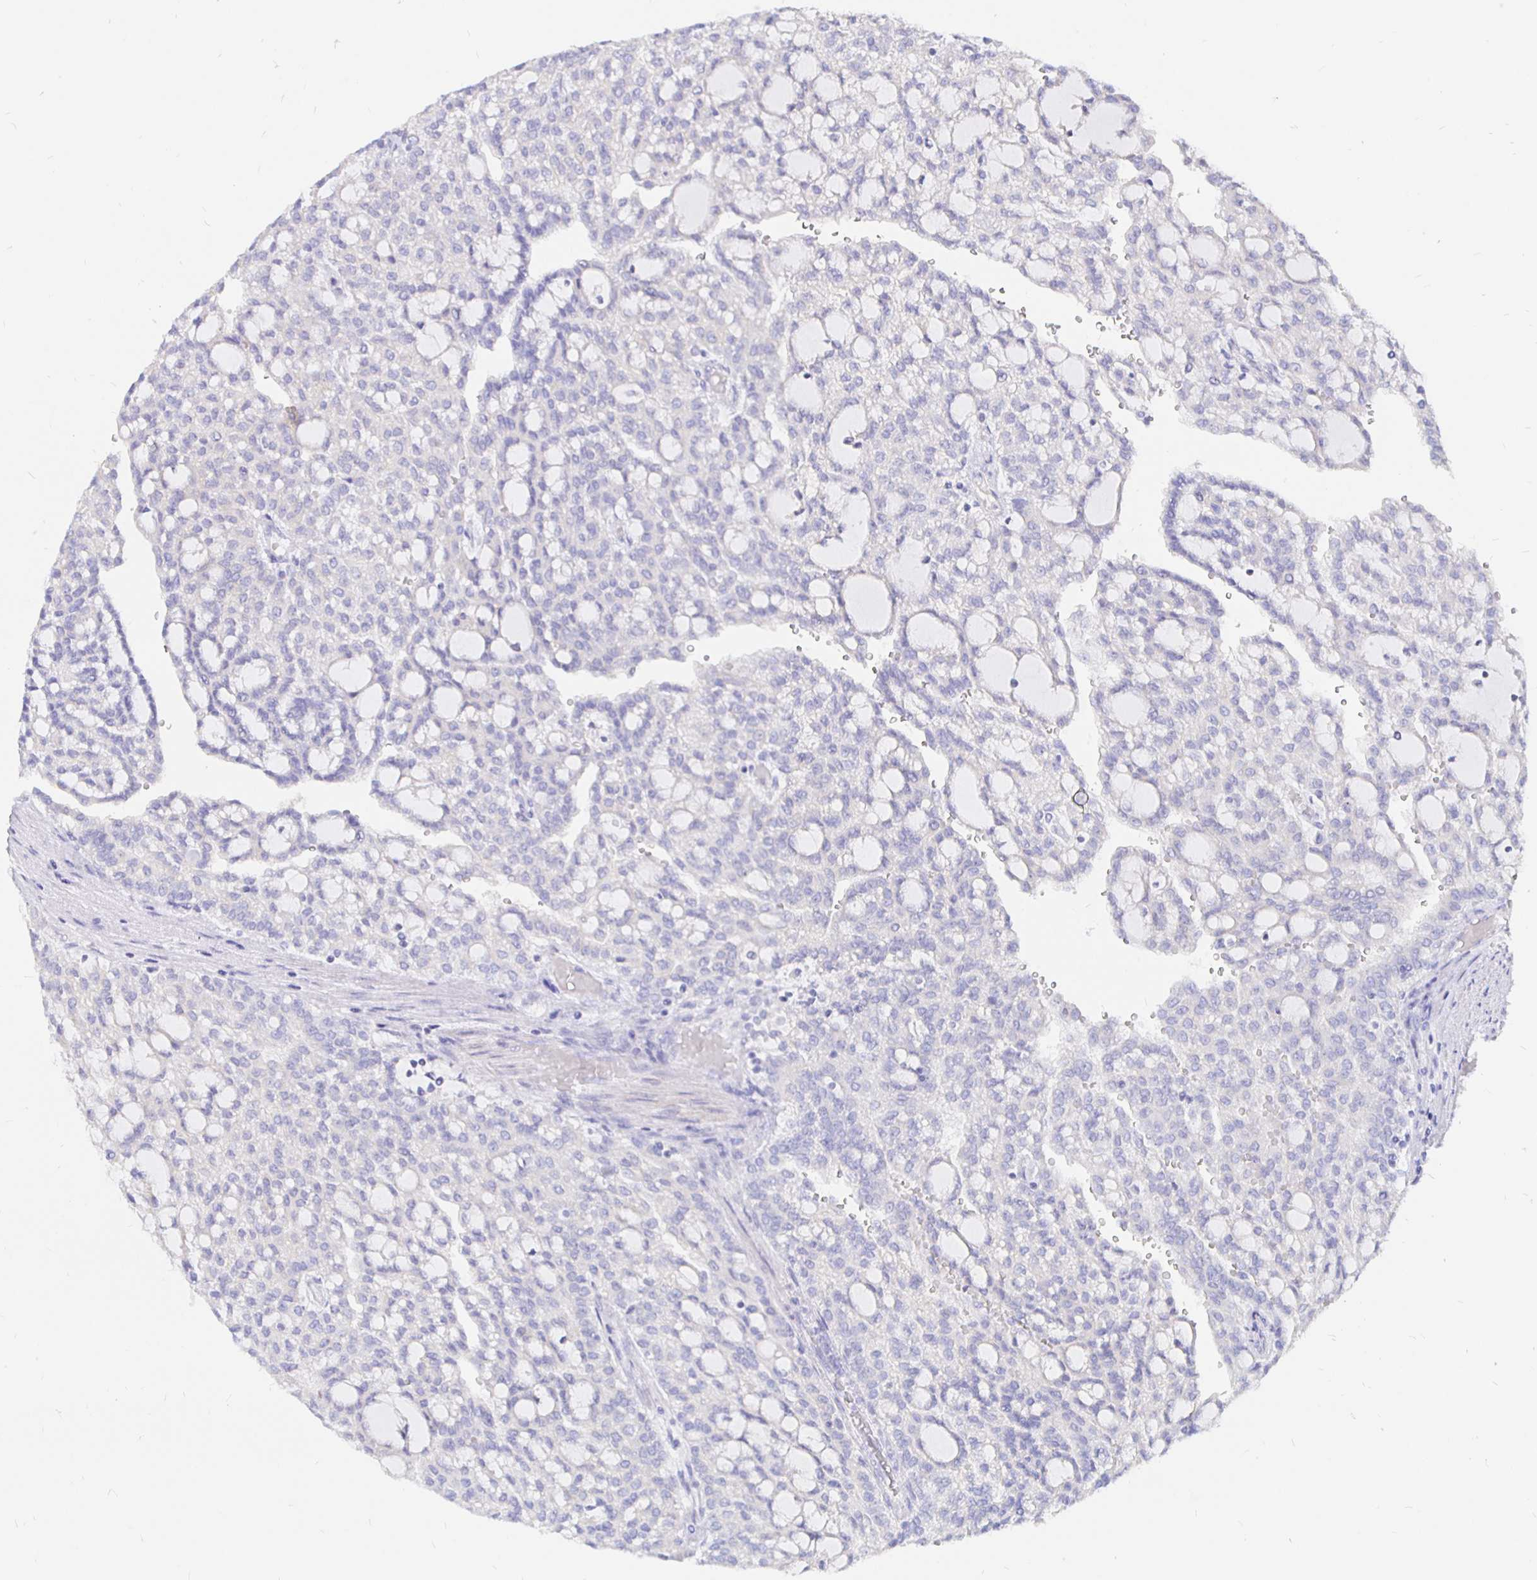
{"staining": {"intensity": "negative", "quantity": "none", "location": "none"}, "tissue": "renal cancer", "cell_type": "Tumor cells", "image_type": "cancer", "snomed": [{"axis": "morphology", "description": "Adenocarcinoma, NOS"}, {"axis": "topography", "description": "Kidney"}], "caption": "DAB immunohistochemical staining of adenocarcinoma (renal) exhibits no significant positivity in tumor cells.", "gene": "NECAB1", "patient": {"sex": "male", "age": 63}}